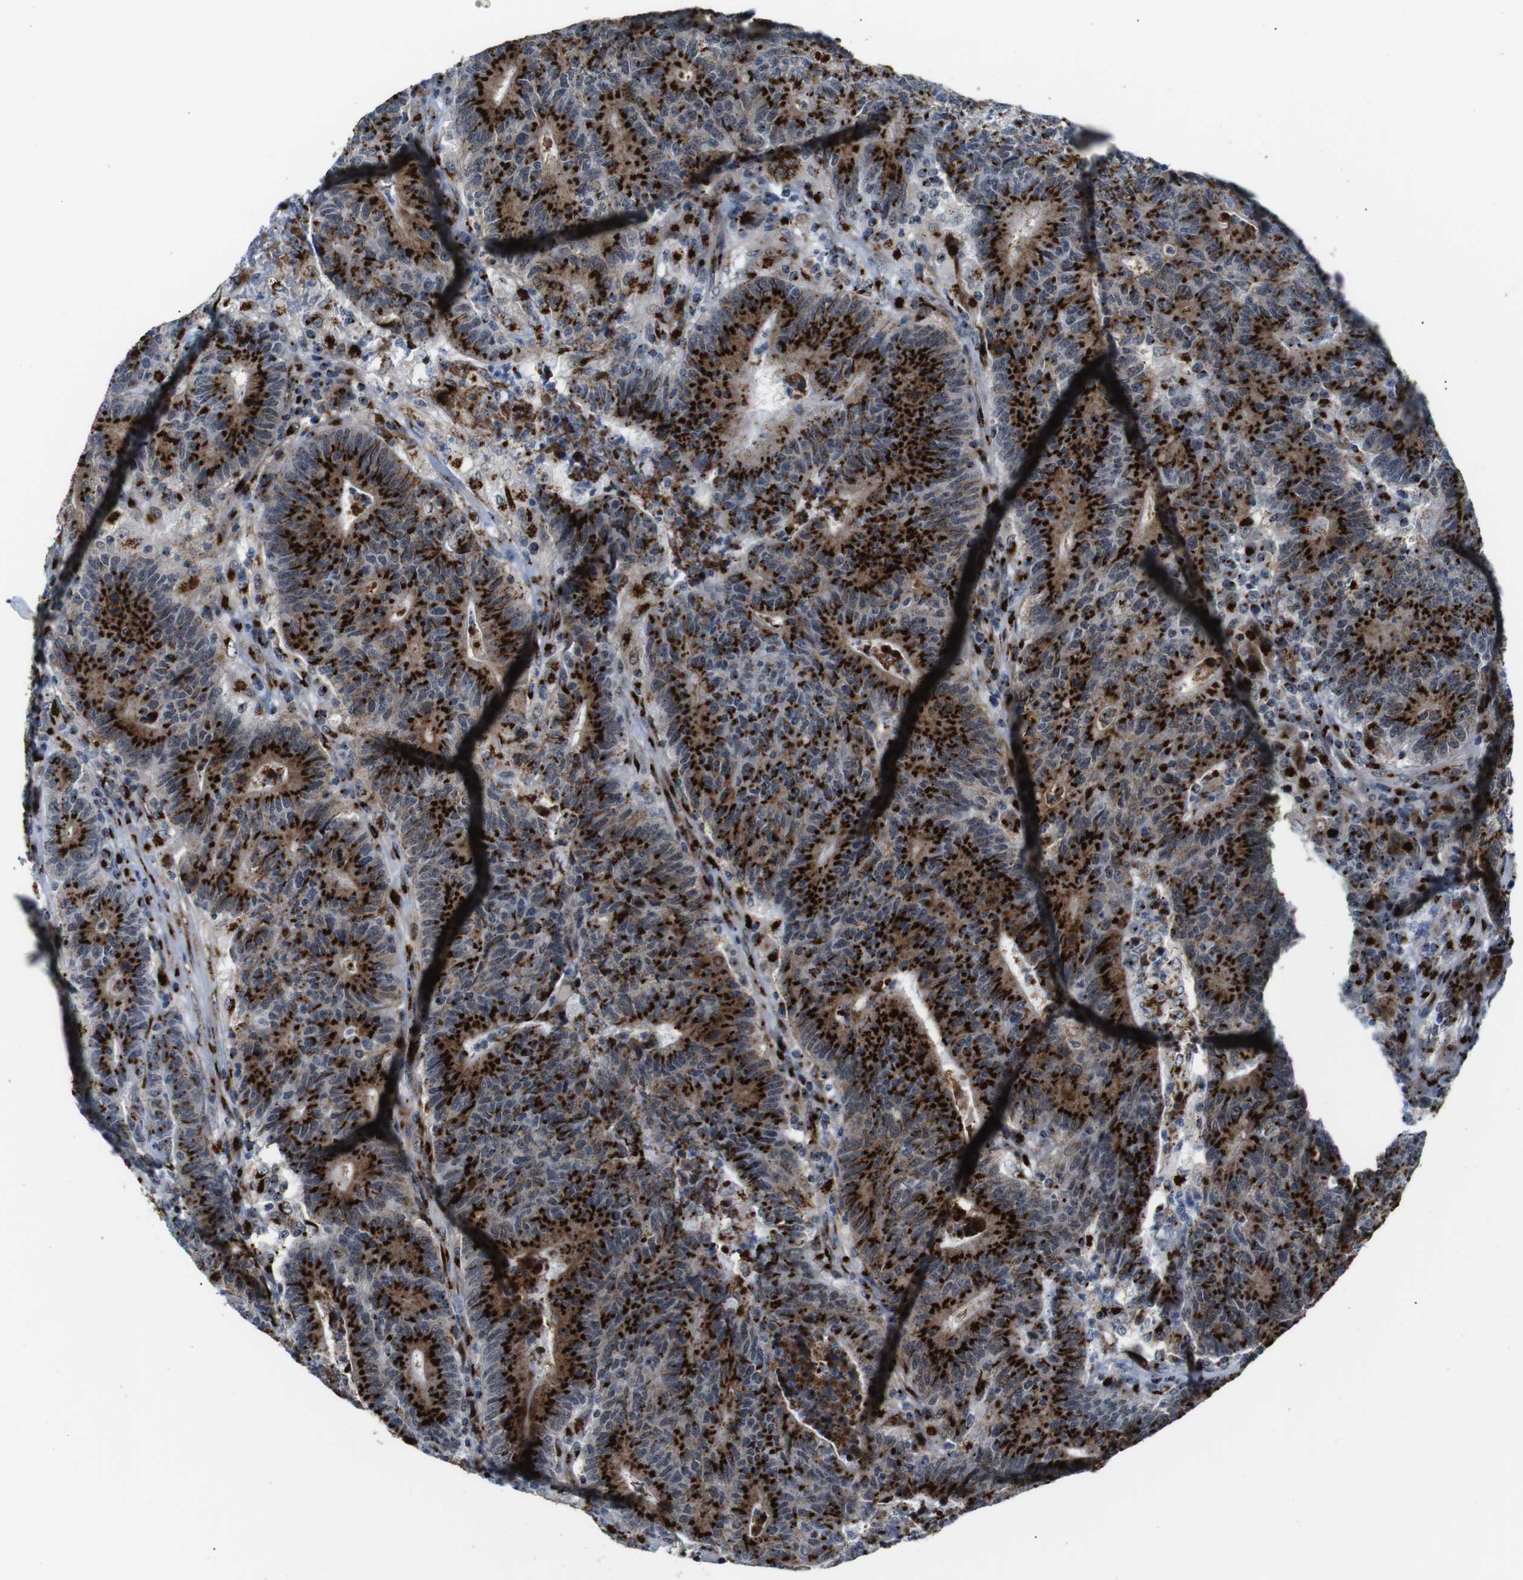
{"staining": {"intensity": "strong", "quantity": ">75%", "location": "cytoplasmic/membranous"}, "tissue": "colorectal cancer", "cell_type": "Tumor cells", "image_type": "cancer", "snomed": [{"axis": "morphology", "description": "Normal tissue, NOS"}, {"axis": "morphology", "description": "Adenocarcinoma, NOS"}, {"axis": "topography", "description": "Colon"}], "caption": "Strong cytoplasmic/membranous protein positivity is present in approximately >75% of tumor cells in colorectal cancer.", "gene": "TGOLN2", "patient": {"sex": "female", "age": 75}}